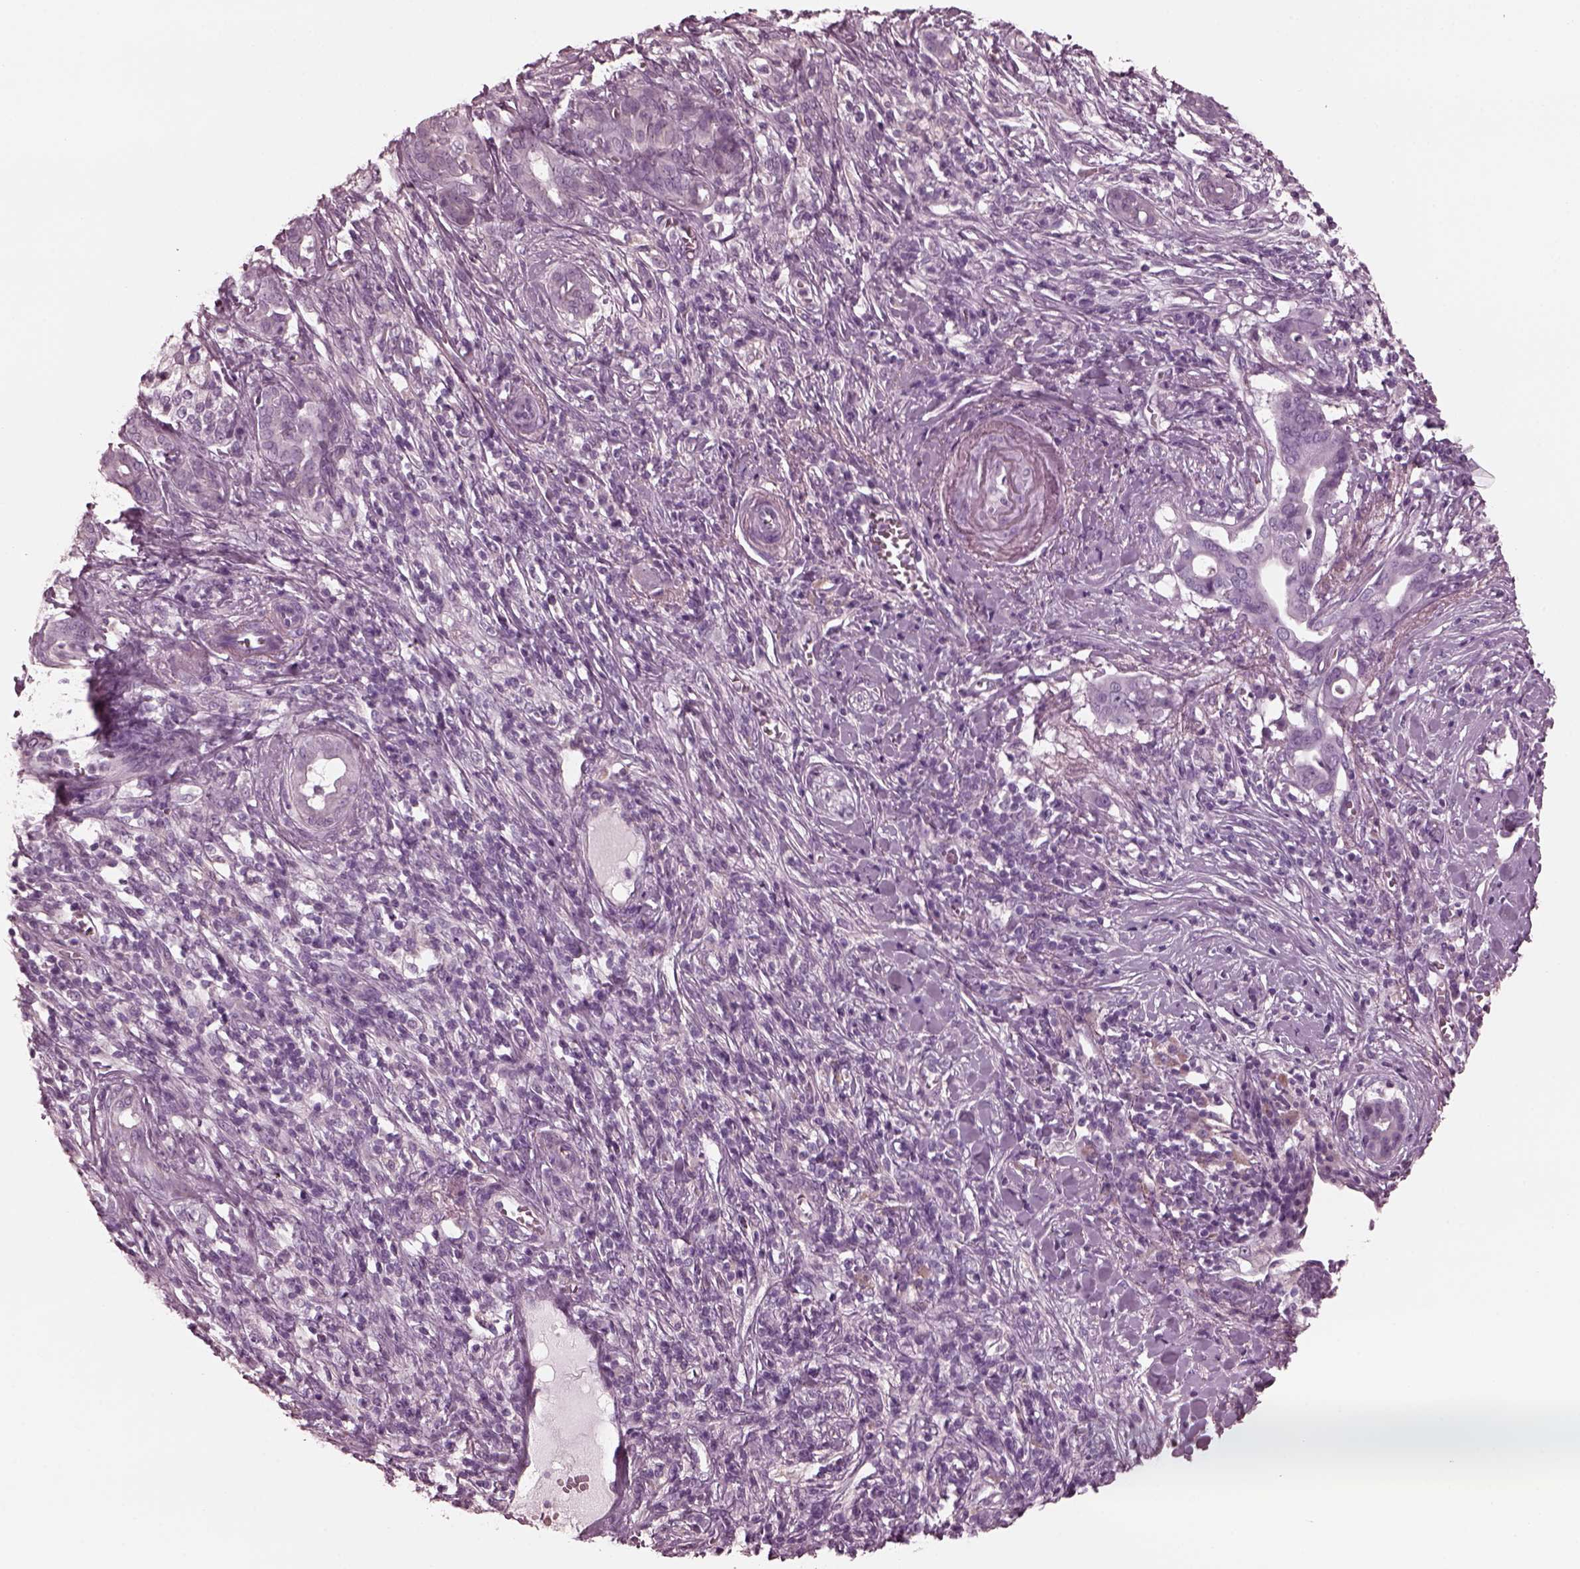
{"staining": {"intensity": "negative", "quantity": "none", "location": "none"}, "tissue": "pancreatic cancer", "cell_type": "Tumor cells", "image_type": "cancer", "snomed": [{"axis": "morphology", "description": "Adenocarcinoma, NOS"}, {"axis": "topography", "description": "Pancreas"}], "caption": "IHC histopathology image of human pancreatic adenocarcinoma stained for a protein (brown), which shows no staining in tumor cells. The staining was performed using DAB to visualize the protein expression in brown, while the nuclei were stained in blue with hematoxylin (Magnification: 20x).", "gene": "CGA", "patient": {"sex": "male", "age": 61}}